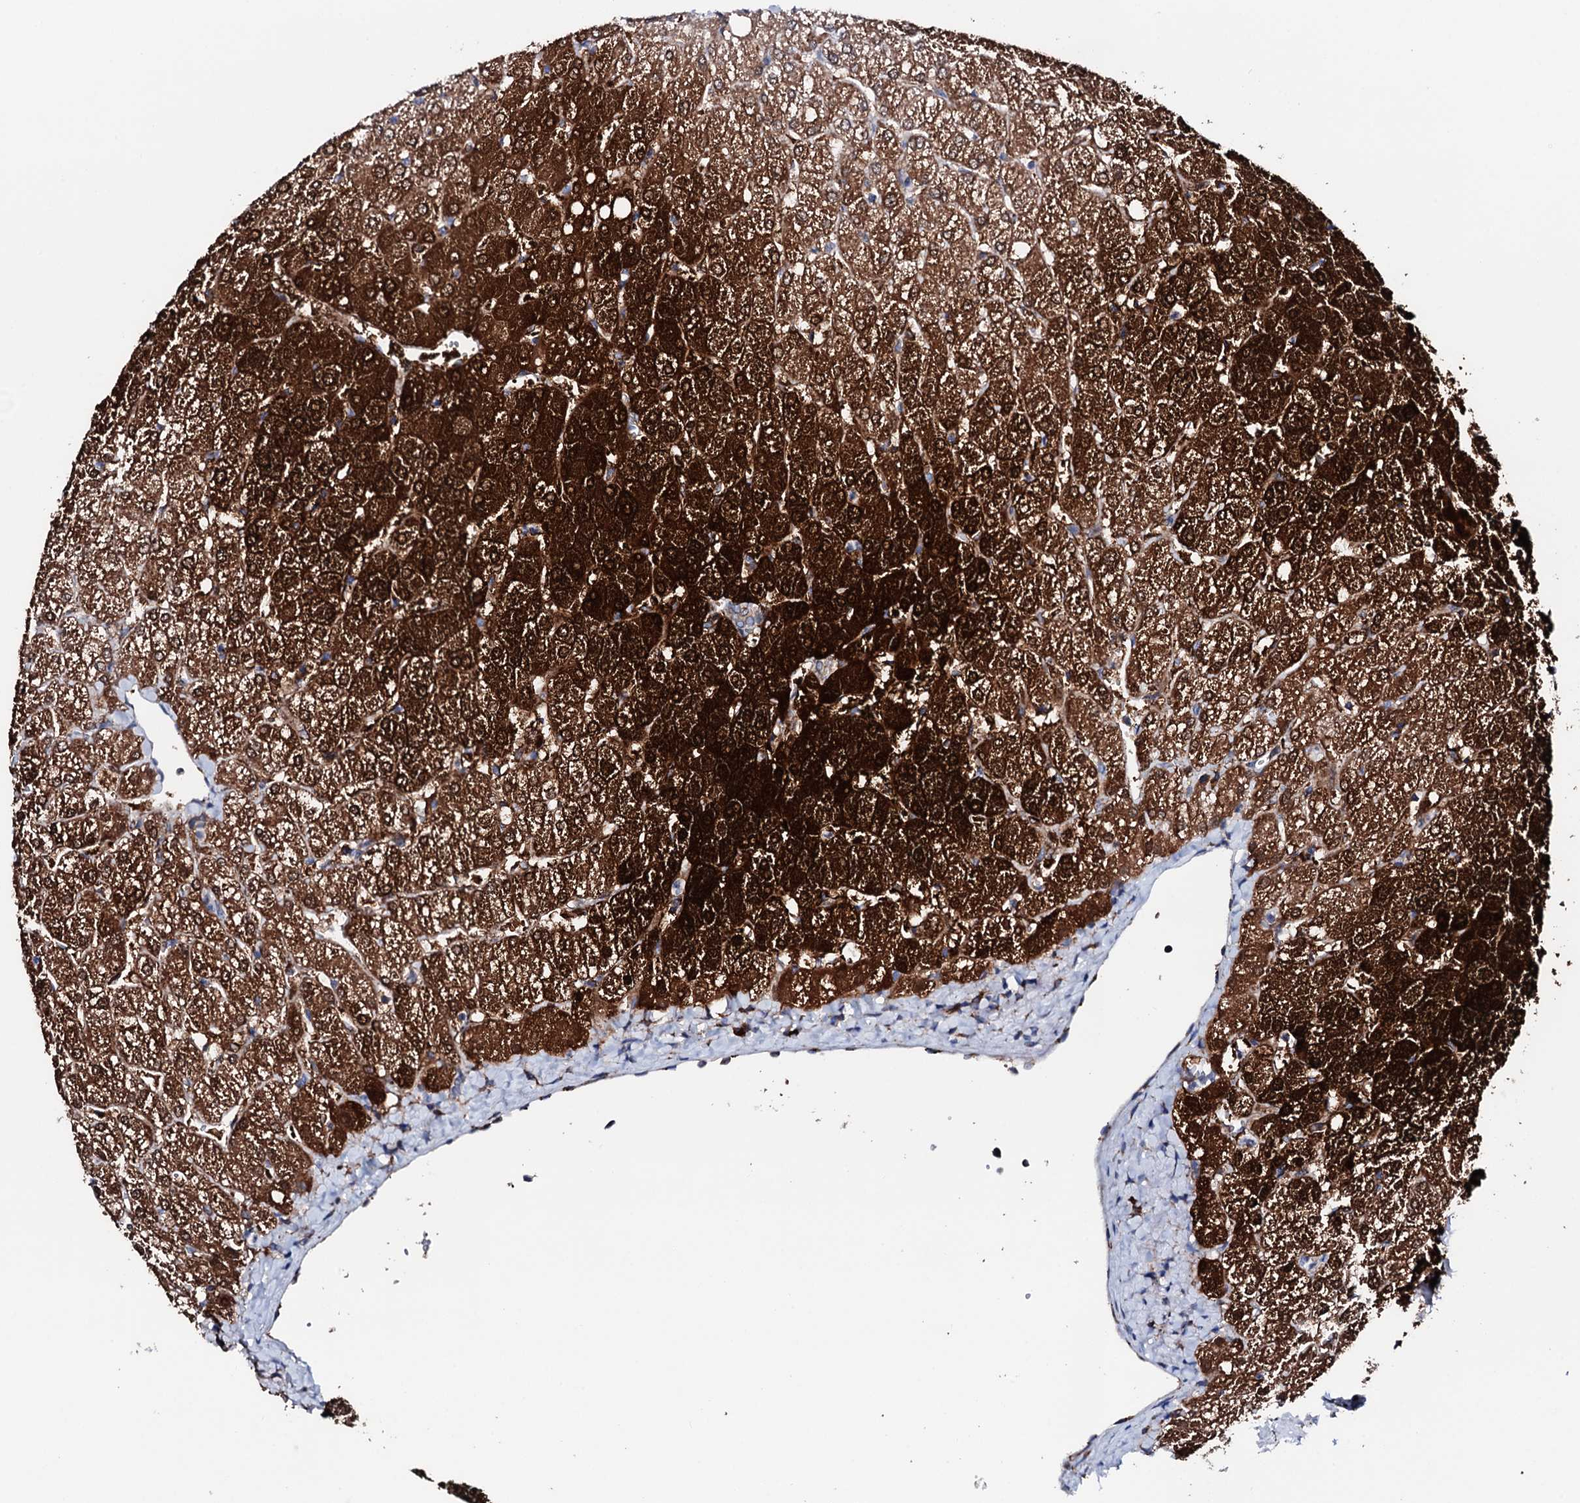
{"staining": {"intensity": "negative", "quantity": "none", "location": "none"}, "tissue": "liver", "cell_type": "Cholangiocytes", "image_type": "normal", "snomed": [{"axis": "morphology", "description": "Normal tissue, NOS"}, {"axis": "topography", "description": "Liver"}], "caption": "Immunohistochemistry (IHC) histopathology image of normal human liver stained for a protein (brown), which displays no positivity in cholangiocytes.", "gene": "AMDHD1", "patient": {"sex": "female", "age": 54}}